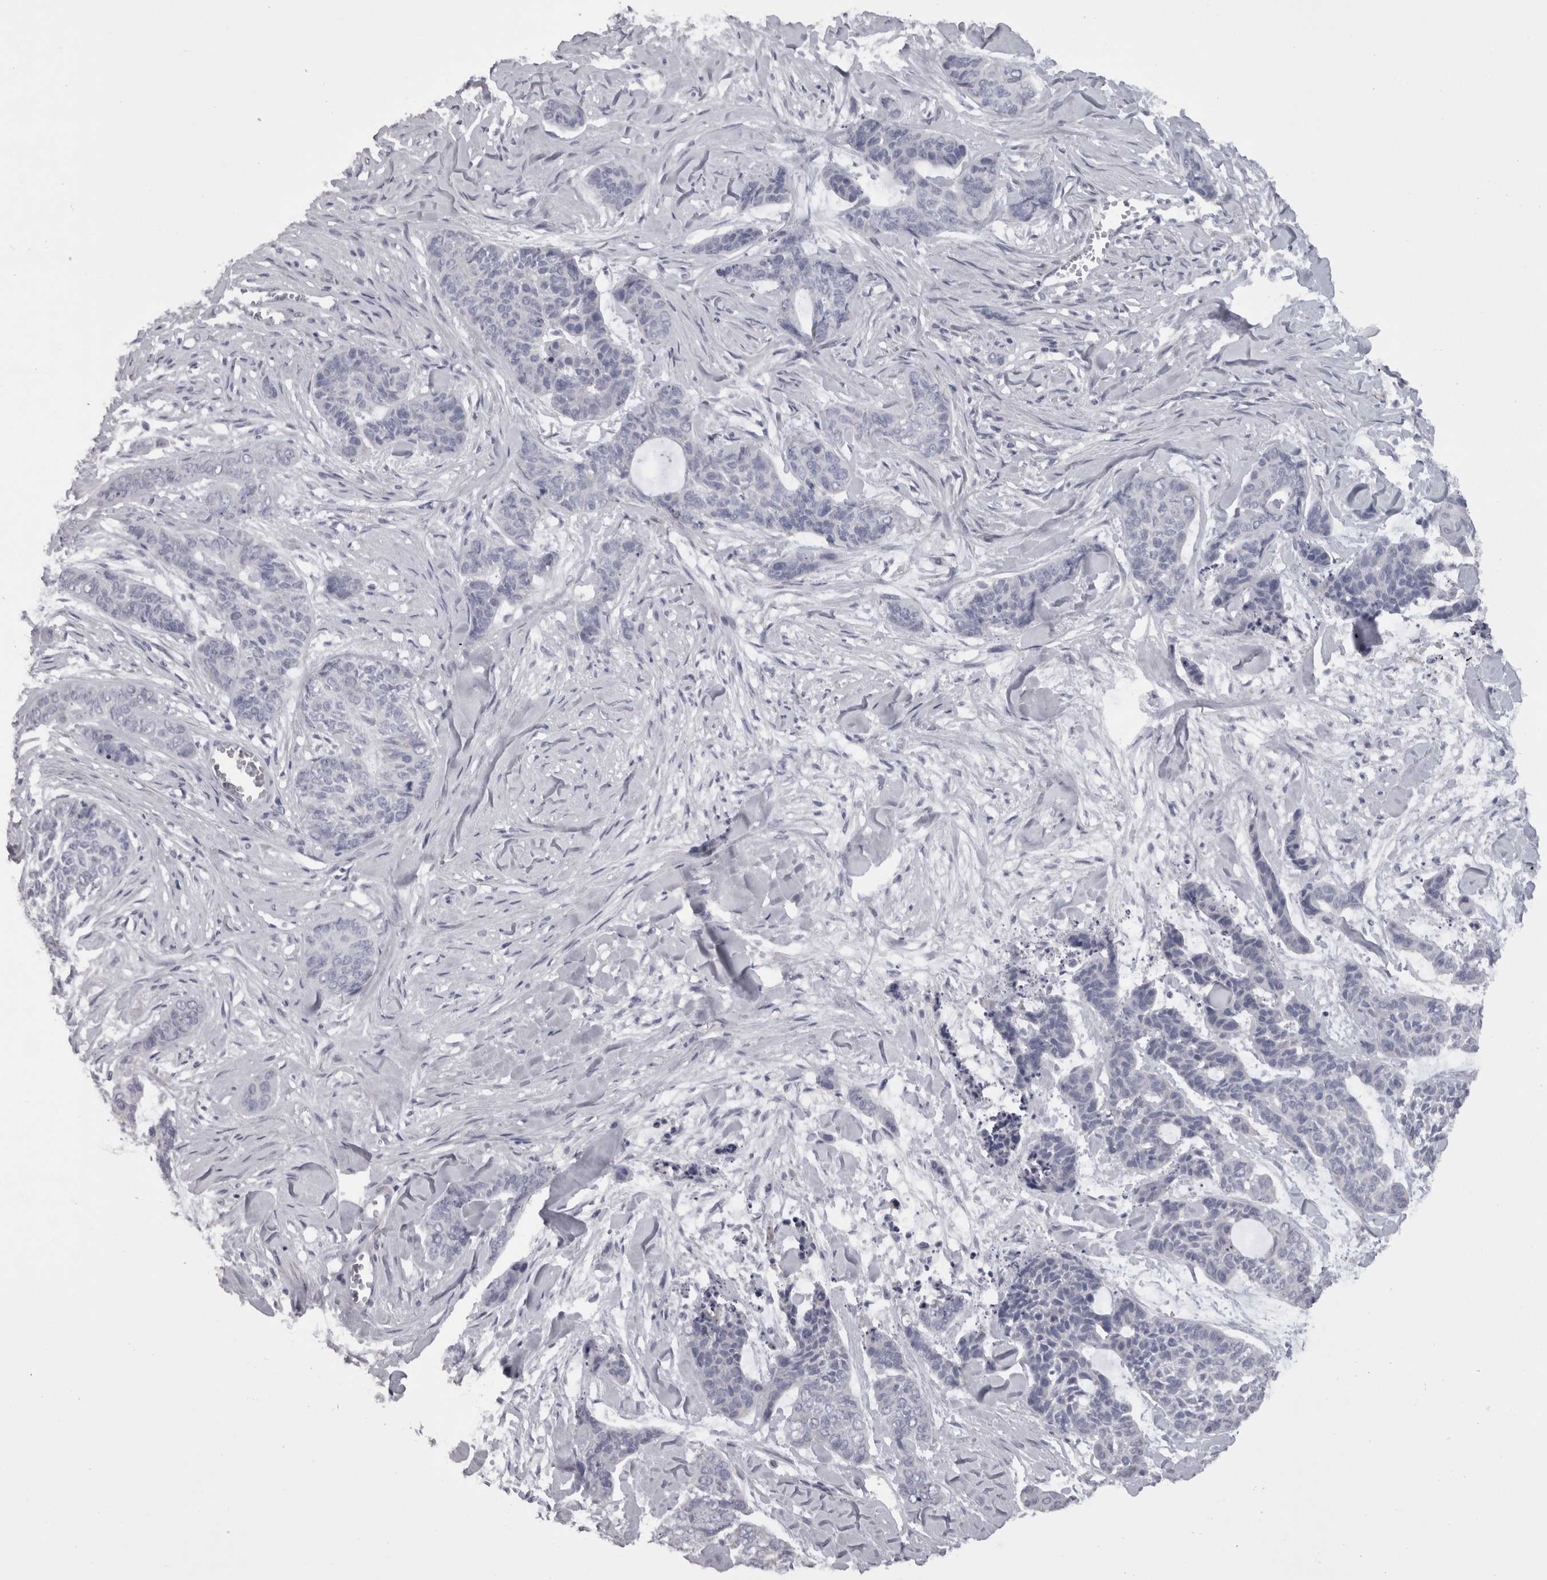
{"staining": {"intensity": "negative", "quantity": "none", "location": "none"}, "tissue": "skin cancer", "cell_type": "Tumor cells", "image_type": "cancer", "snomed": [{"axis": "morphology", "description": "Basal cell carcinoma"}, {"axis": "topography", "description": "Skin"}], "caption": "A micrograph of human basal cell carcinoma (skin) is negative for staining in tumor cells.", "gene": "CAMK2D", "patient": {"sex": "female", "age": 64}}